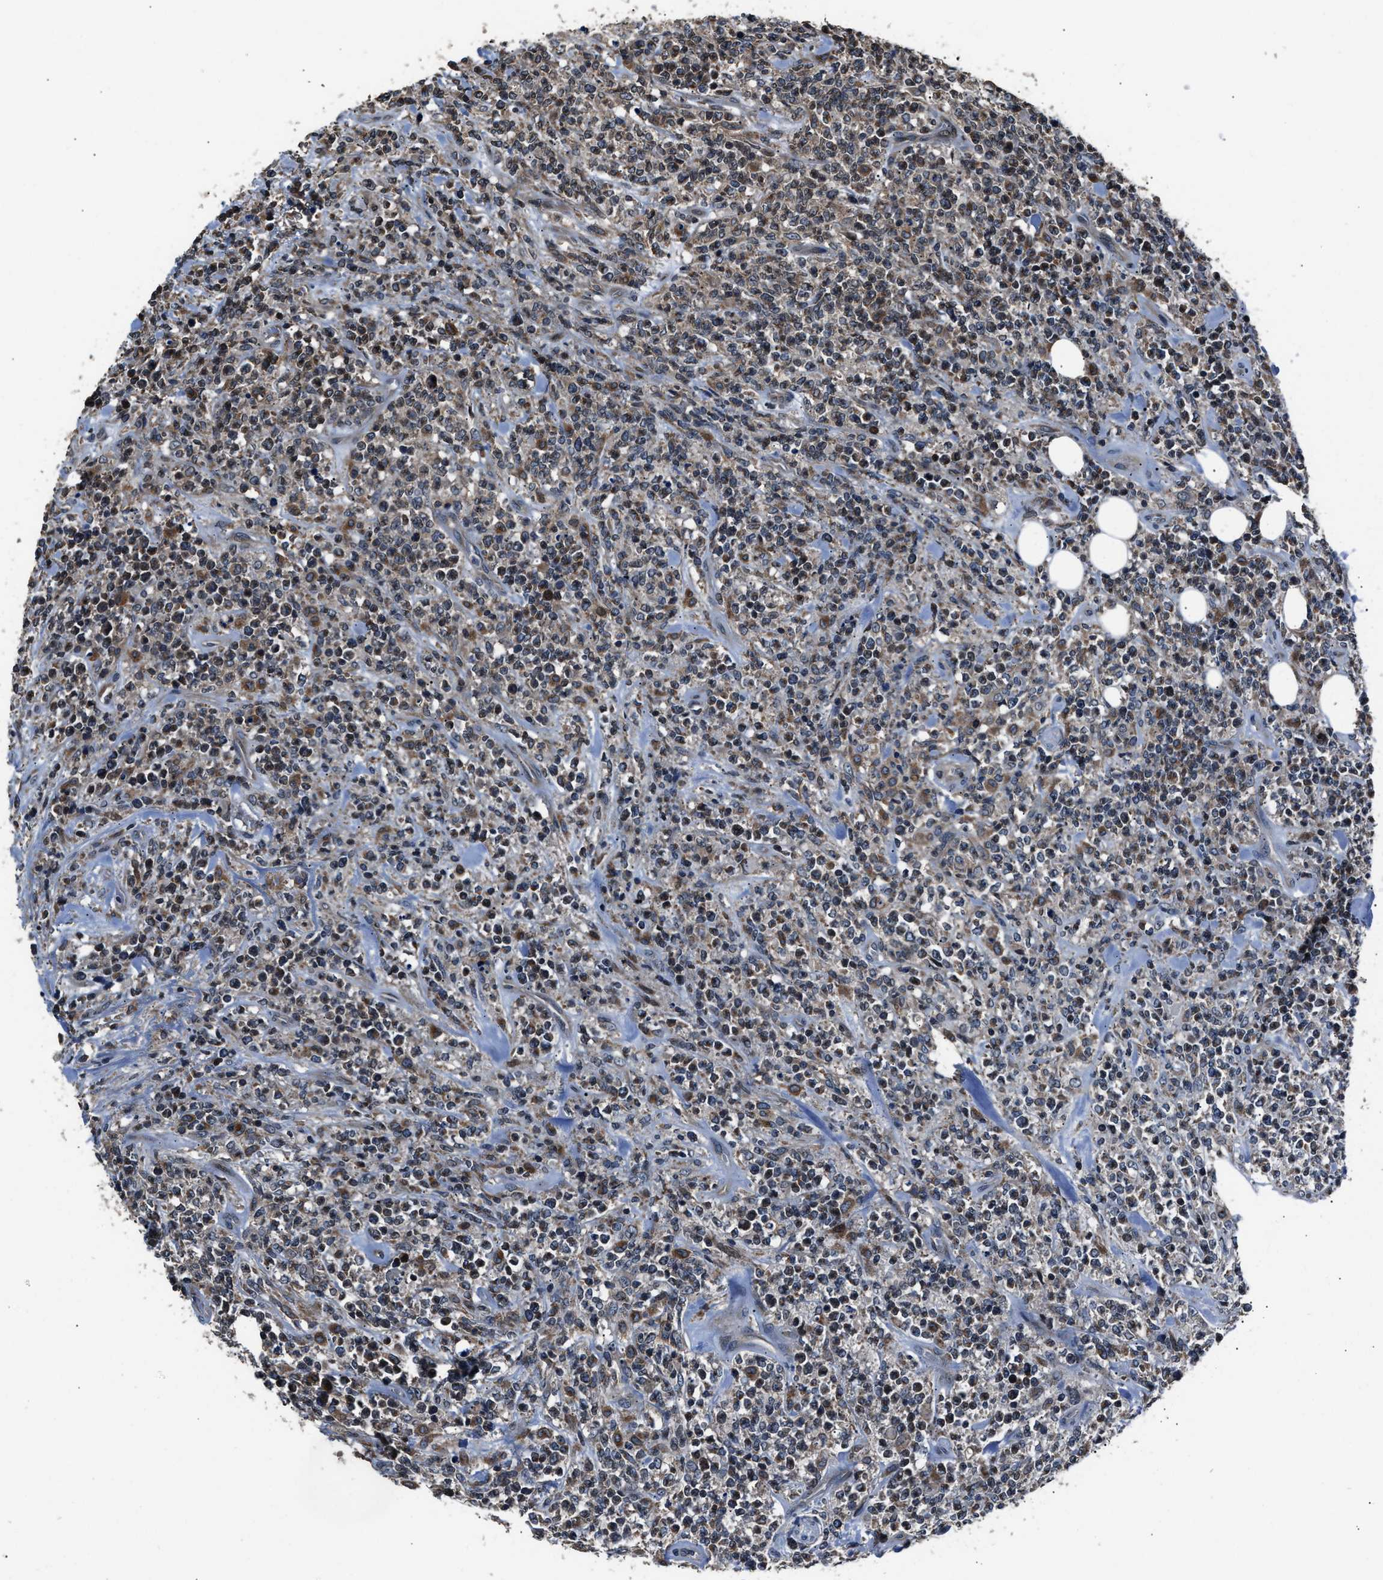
{"staining": {"intensity": "weak", "quantity": ">75%", "location": "cytoplasmic/membranous"}, "tissue": "lymphoma", "cell_type": "Tumor cells", "image_type": "cancer", "snomed": [{"axis": "morphology", "description": "Malignant lymphoma, non-Hodgkin's type, High grade"}, {"axis": "topography", "description": "Soft tissue"}], "caption": "Immunohistochemistry (IHC) micrograph of malignant lymphoma, non-Hodgkin's type (high-grade) stained for a protein (brown), which demonstrates low levels of weak cytoplasmic/membranous positivity in about >75% of tumor cells.", "gene": "TNRC18", "patient": {"sex": "male", "age": 18}}